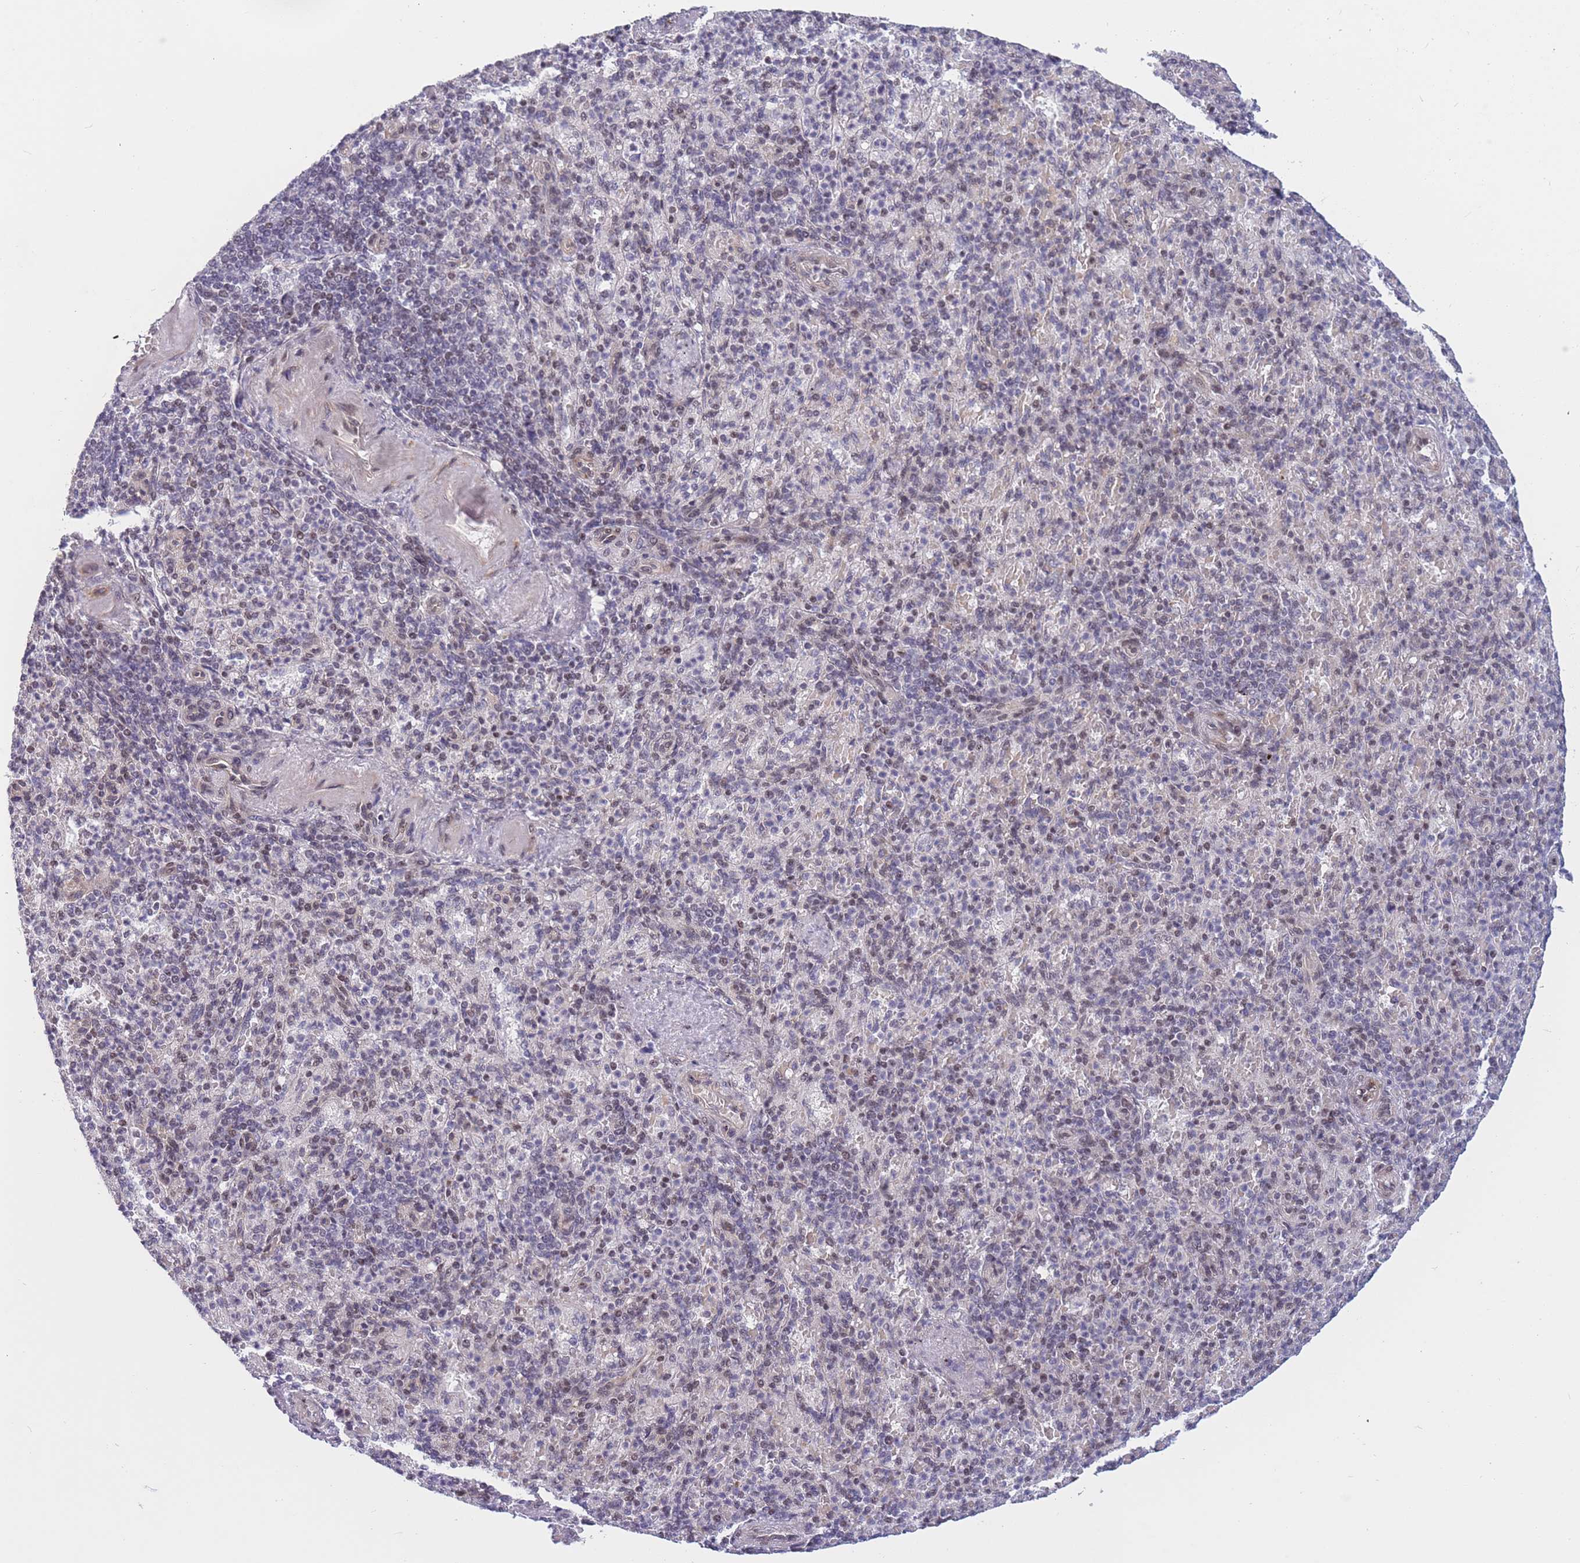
{"staining": {"intensity": "negative", "quantity": "none", "location": "none"}, "tissue": "spleen", "cell_type": "Cells in red pulp", "image_type": "normal", "snomed": [{"axis": "morphology", "description": "Normal tissue, NOS"}, {"axis": "topography", "description": "Spleen"}], "caption": "A high-resolution histopathology image shows IHC staining of normal spleen, which demonstrates no significant expression in cells in red pulp. The staining was performed using DAB (3,3'-diaminobenzidine) to visualize the protein expression in brown, while the nuclei were stained in blue with hematoxylin (Magnification: 20x).", "gene": "BCL9L", "patient": {"sex": "female", "age": 74}}